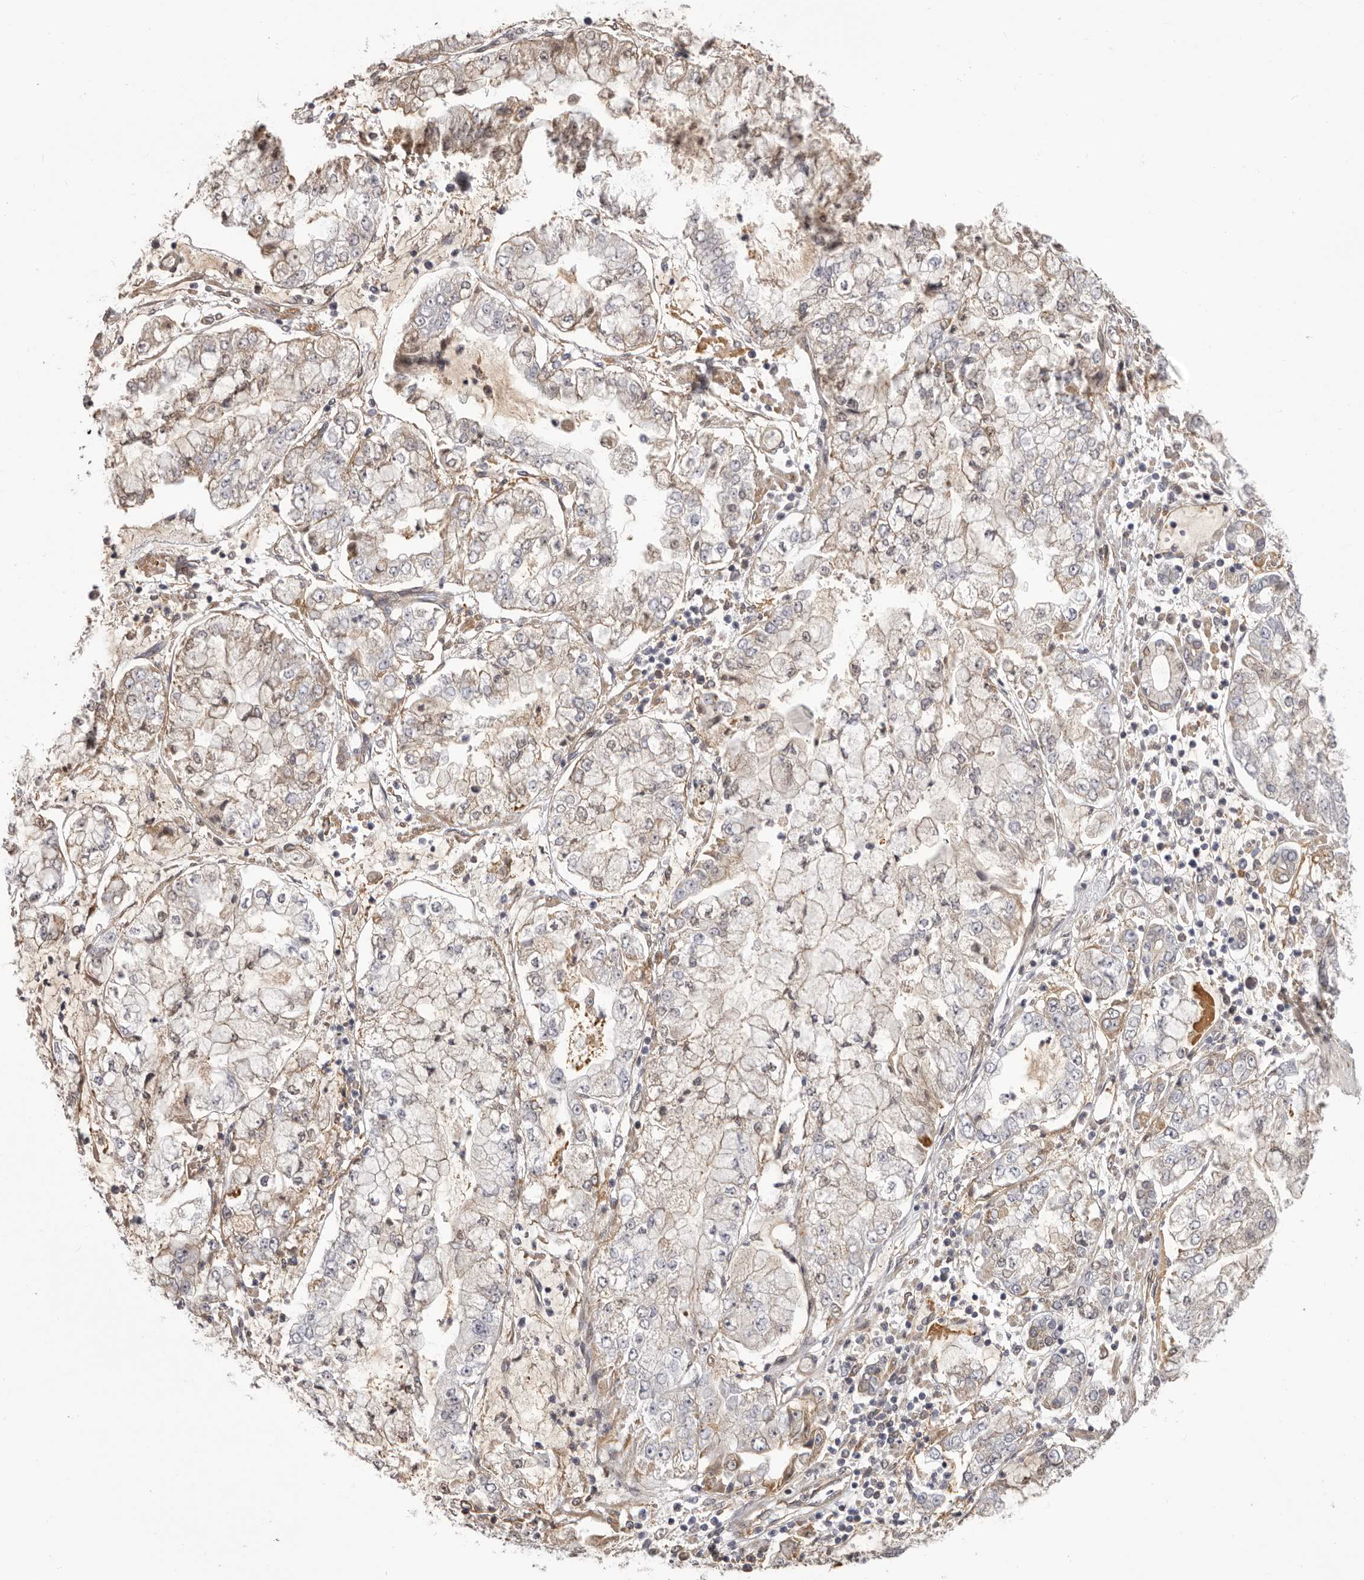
{"staining": {"intensity": "negative", "quantity": "none", "location": "none"}, "tissue": "stomach cancer", "cell_type": "Tumor cells", "image_type": "cancer", "snomed": [{"axis": "morphology", "description": "Adenocarcinoma, NOS"}, {"axis": "topography", "description": "Stomach"}], "caption": "Immunohistochemical staining of human adenocarcinoma (stomach) demonstrates no significant expression in tumor cells.", "gene": "OTUD3", "patient": {"sex": "male", "age": 76}}